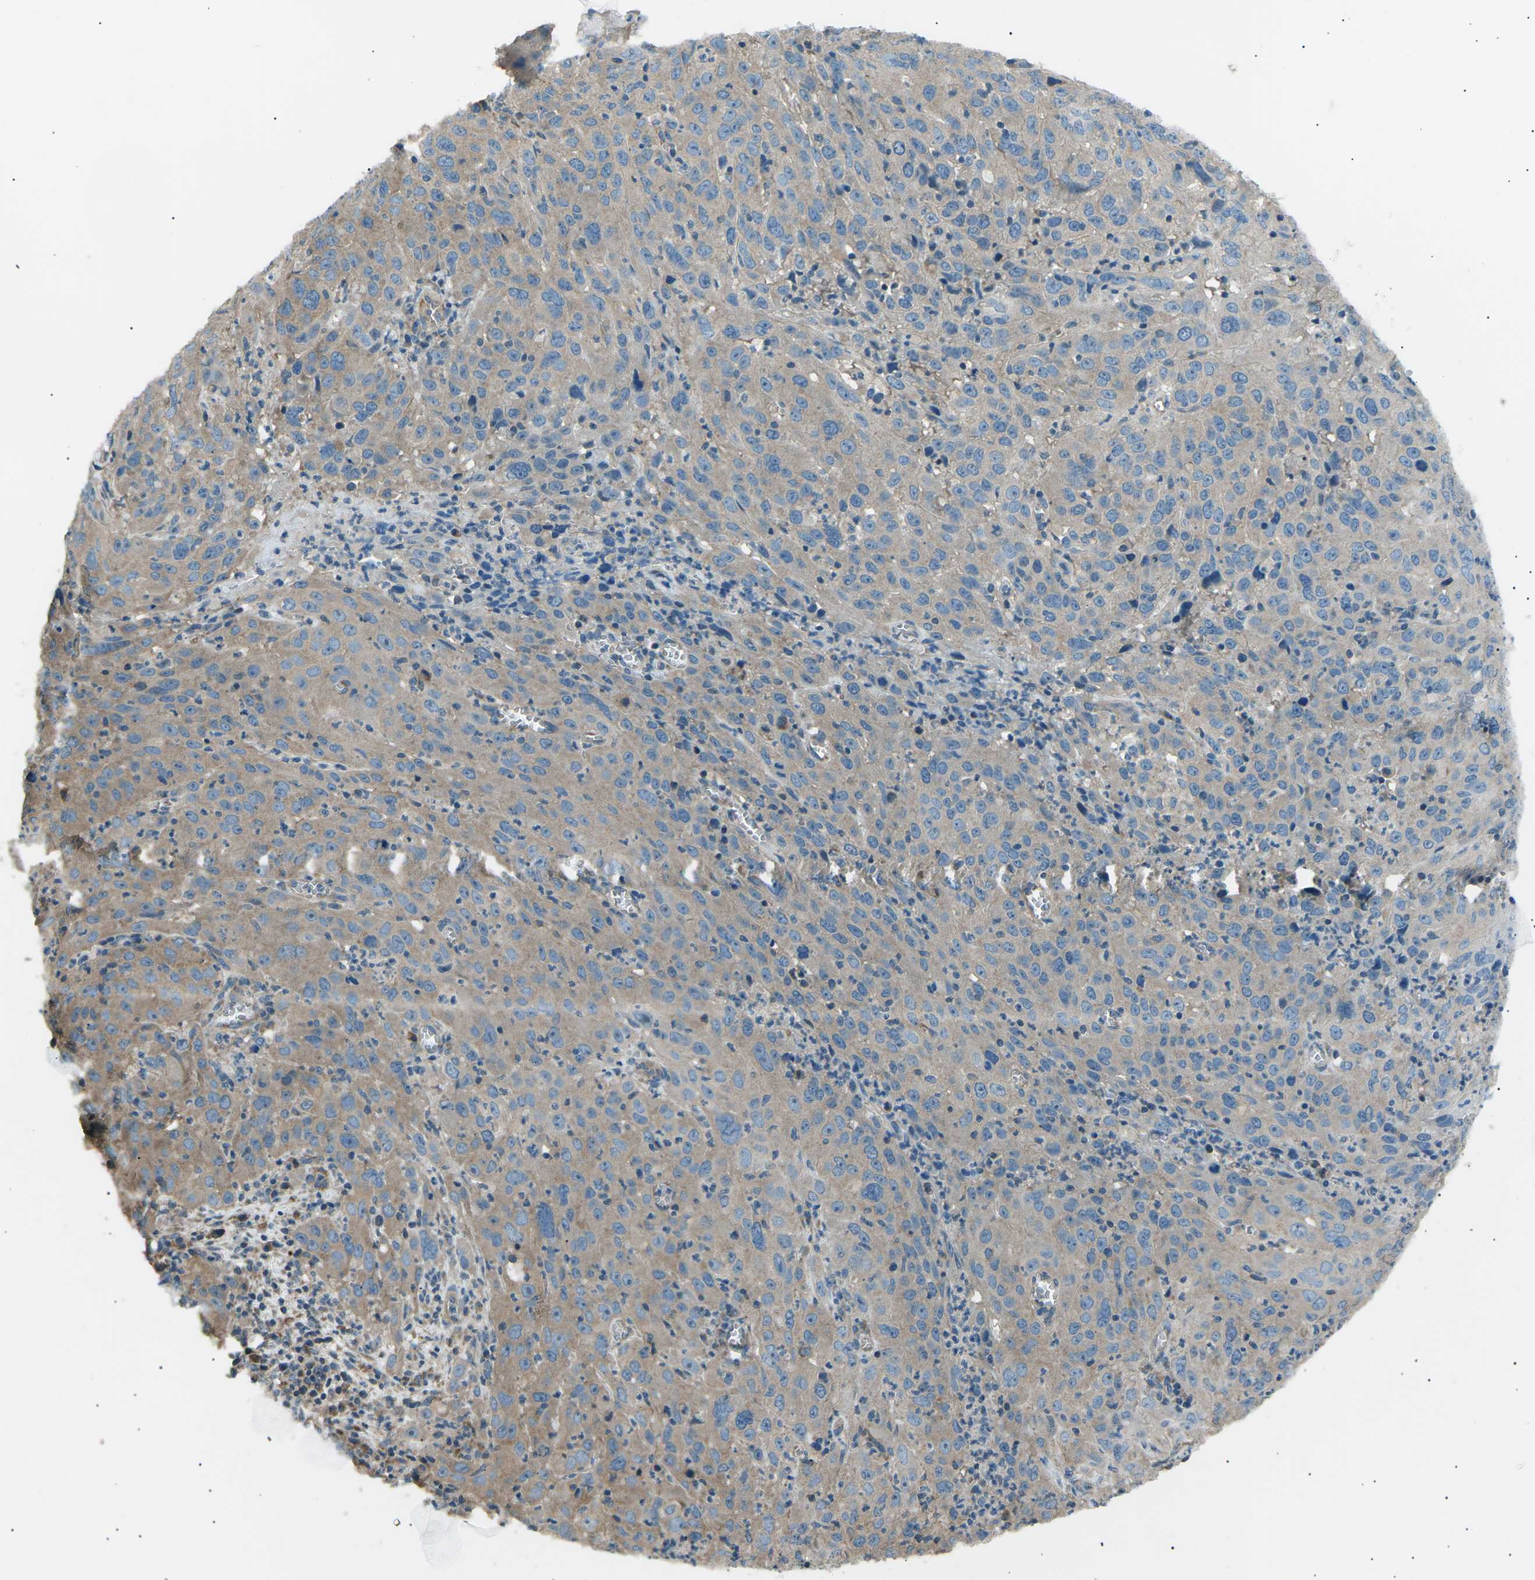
{"staining": {"intensity": "weak", "quantity": ">75%", "location": "cytoplasmic/membranous"}, "tissue": "cervical cancer", "cell_type": "Tumor cells", "image_type": "cancer", "snomed": [{"axis": "morphology", "description": "Squamous cell carcinoma, NOS"}, {"axis": "topography", "description": "Cervix"}], "caption": "Brown immunohistochemical staining in human cervical cancer (squamous cell carcinoma) shows weak cytoplasmic/membranous expression in approximately >75% of tumor cells. Ihc stains the protein of interest in brown and the nuclei are stained blue.", "gene": "SLK", "patient": {"sex": "female", "age": 32}}